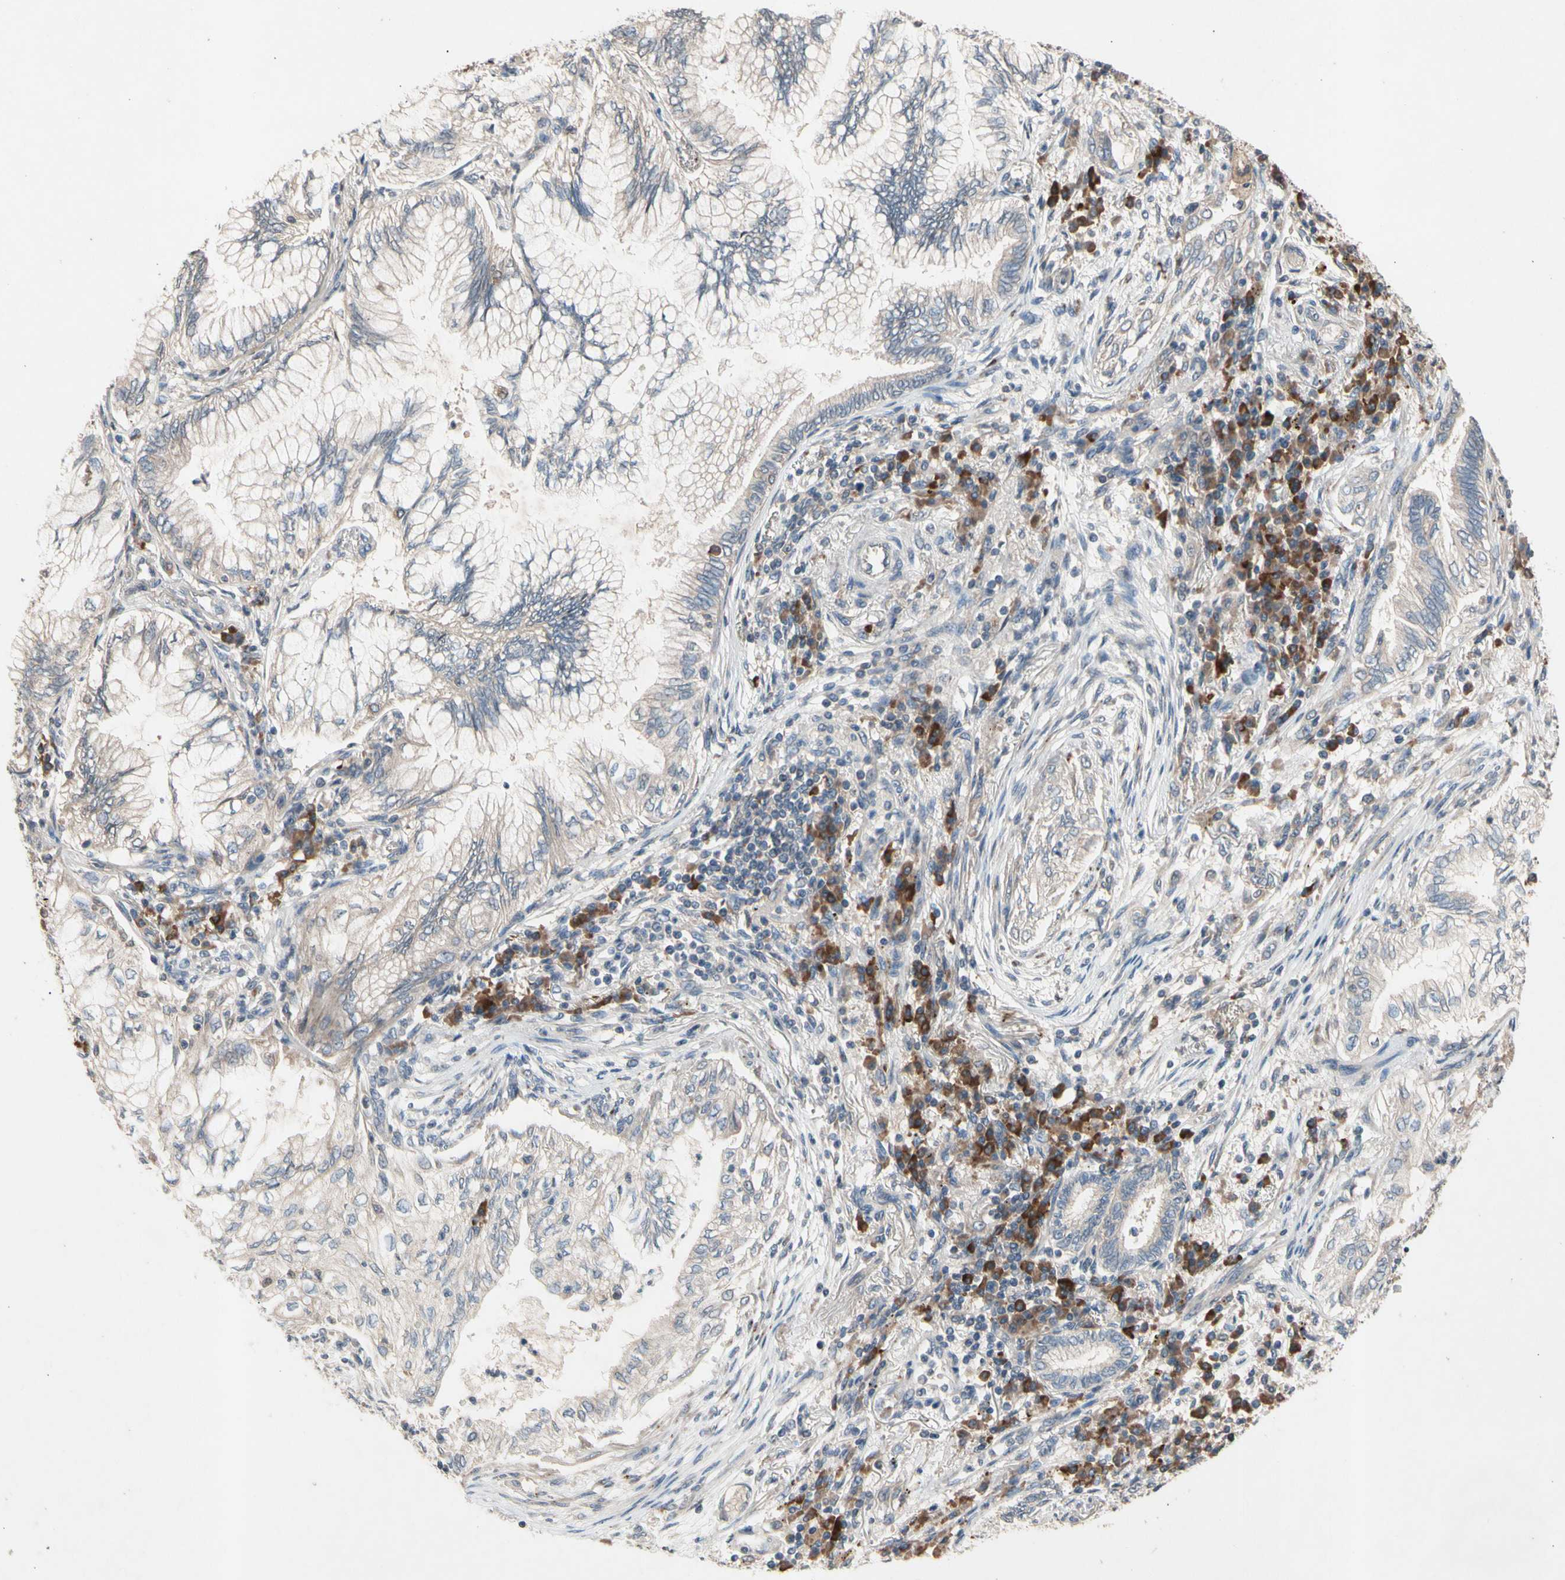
{"staining": {"intensity": "weak", "quantity": ">75%", "location": "cytoplasmic/membranous"}, "tissue": "lung cancer", "cell_type": "Tumor cells", "image_type": "cancer", "snomed": [{"axis": "morphology", "description": "Normal tissue, NOS"}, {"axis": "morphology", "description": "Adenocarcinoma, NOS"}, {"axis": "topography", "description": "Bronchus"}, {"axis": "topography", "description": "Lung"}], "caption": "Weak cytoplasmic/membranous staining for a protein is present in approximately >75% of tumor cells of lung cancer using IHC.", "gene": "PRDX4", "patient": {"sex": "female", "age": 70}}